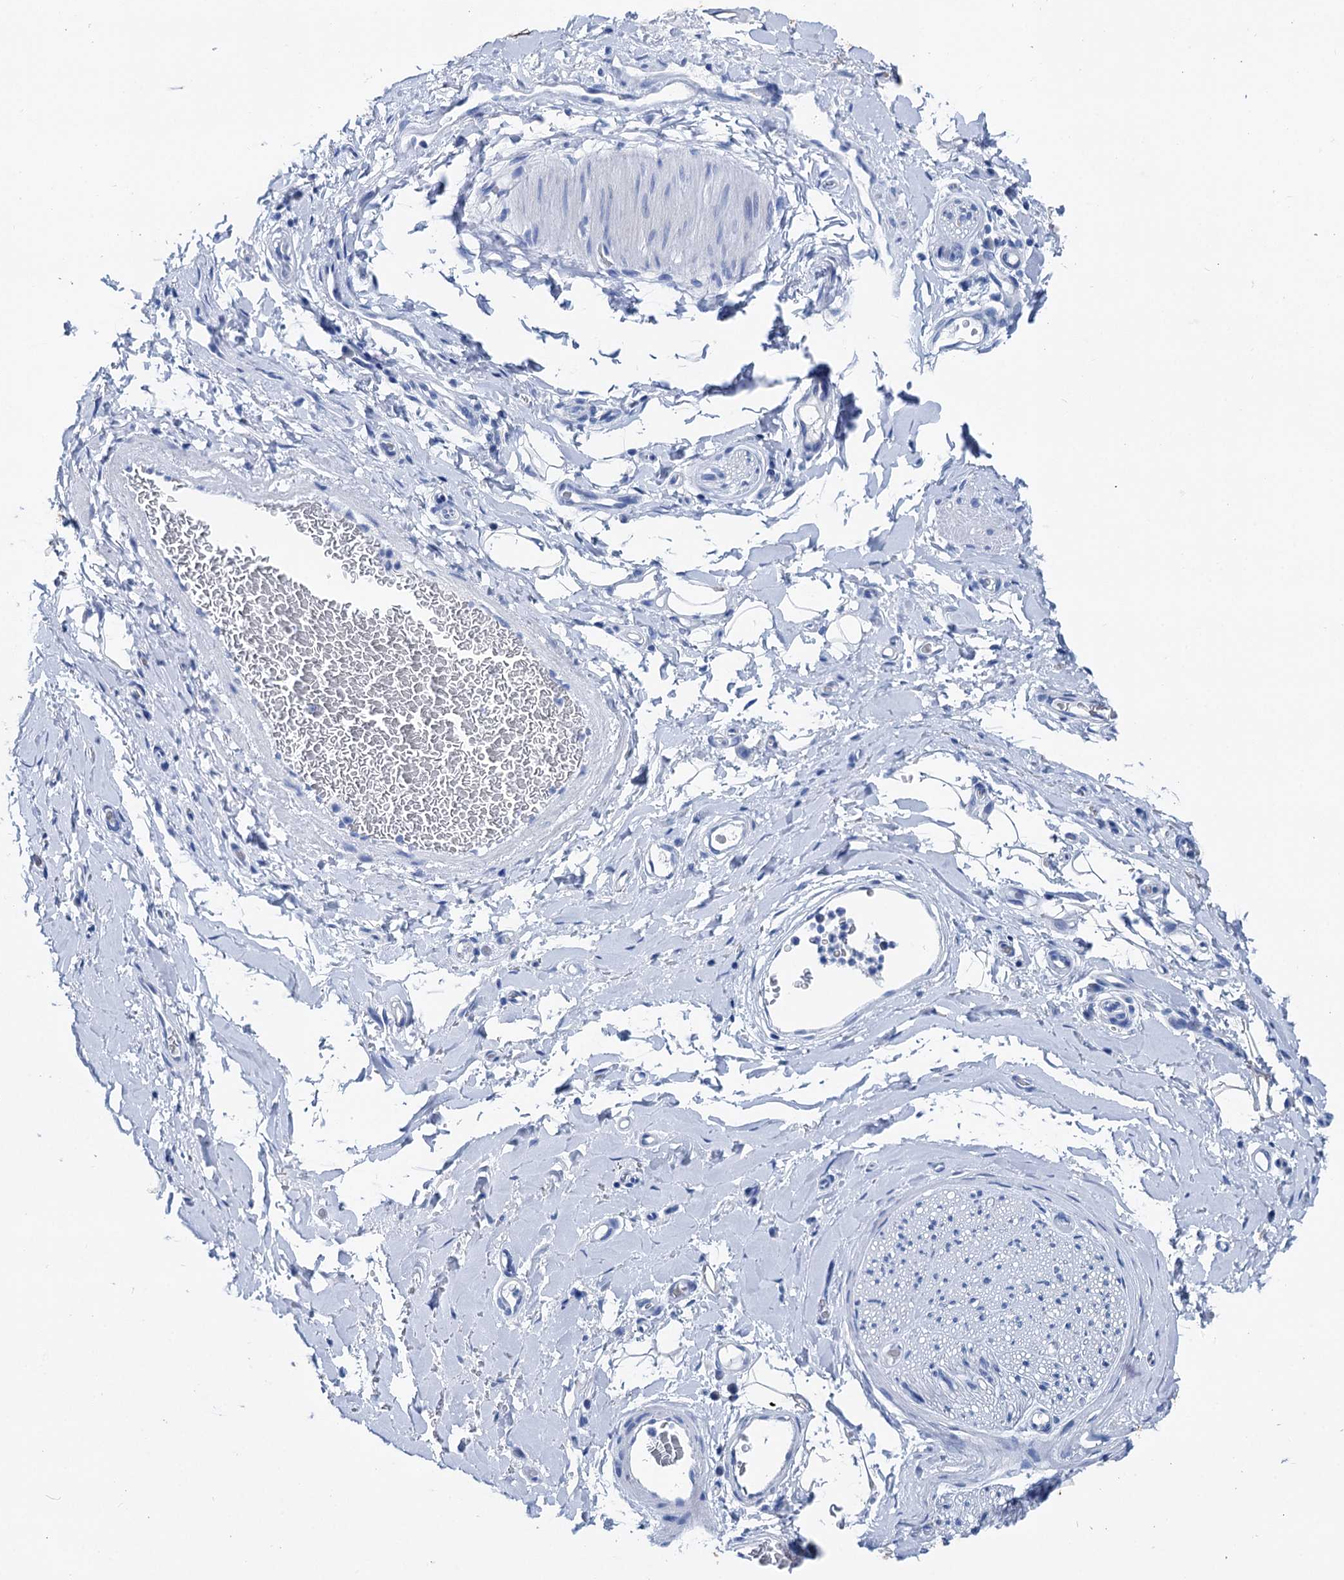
{"staining": {"intensity": "negative", "quantity": "none", "location": "none"}, "tissue": "adipose tissue", "cell_type": "Adipocytes", "image_type": "normal", "snomed": [{"axis": "morphology", "description": "Normal tissue, NOS"}, {"axis": "morphology", "description": "Adenocarcinoma, NOS"}, {"axis": "topography", "description": "Stomach, upper"}, {"axis": "topography", "description": "Peripheral nerve tissue"}], "caption": "An image of adipose tissue stained for a protein exhibits no brown staining in adipocytes.", "gene": "BRINP1", "patient": {"sex": "male", "age": 62}}